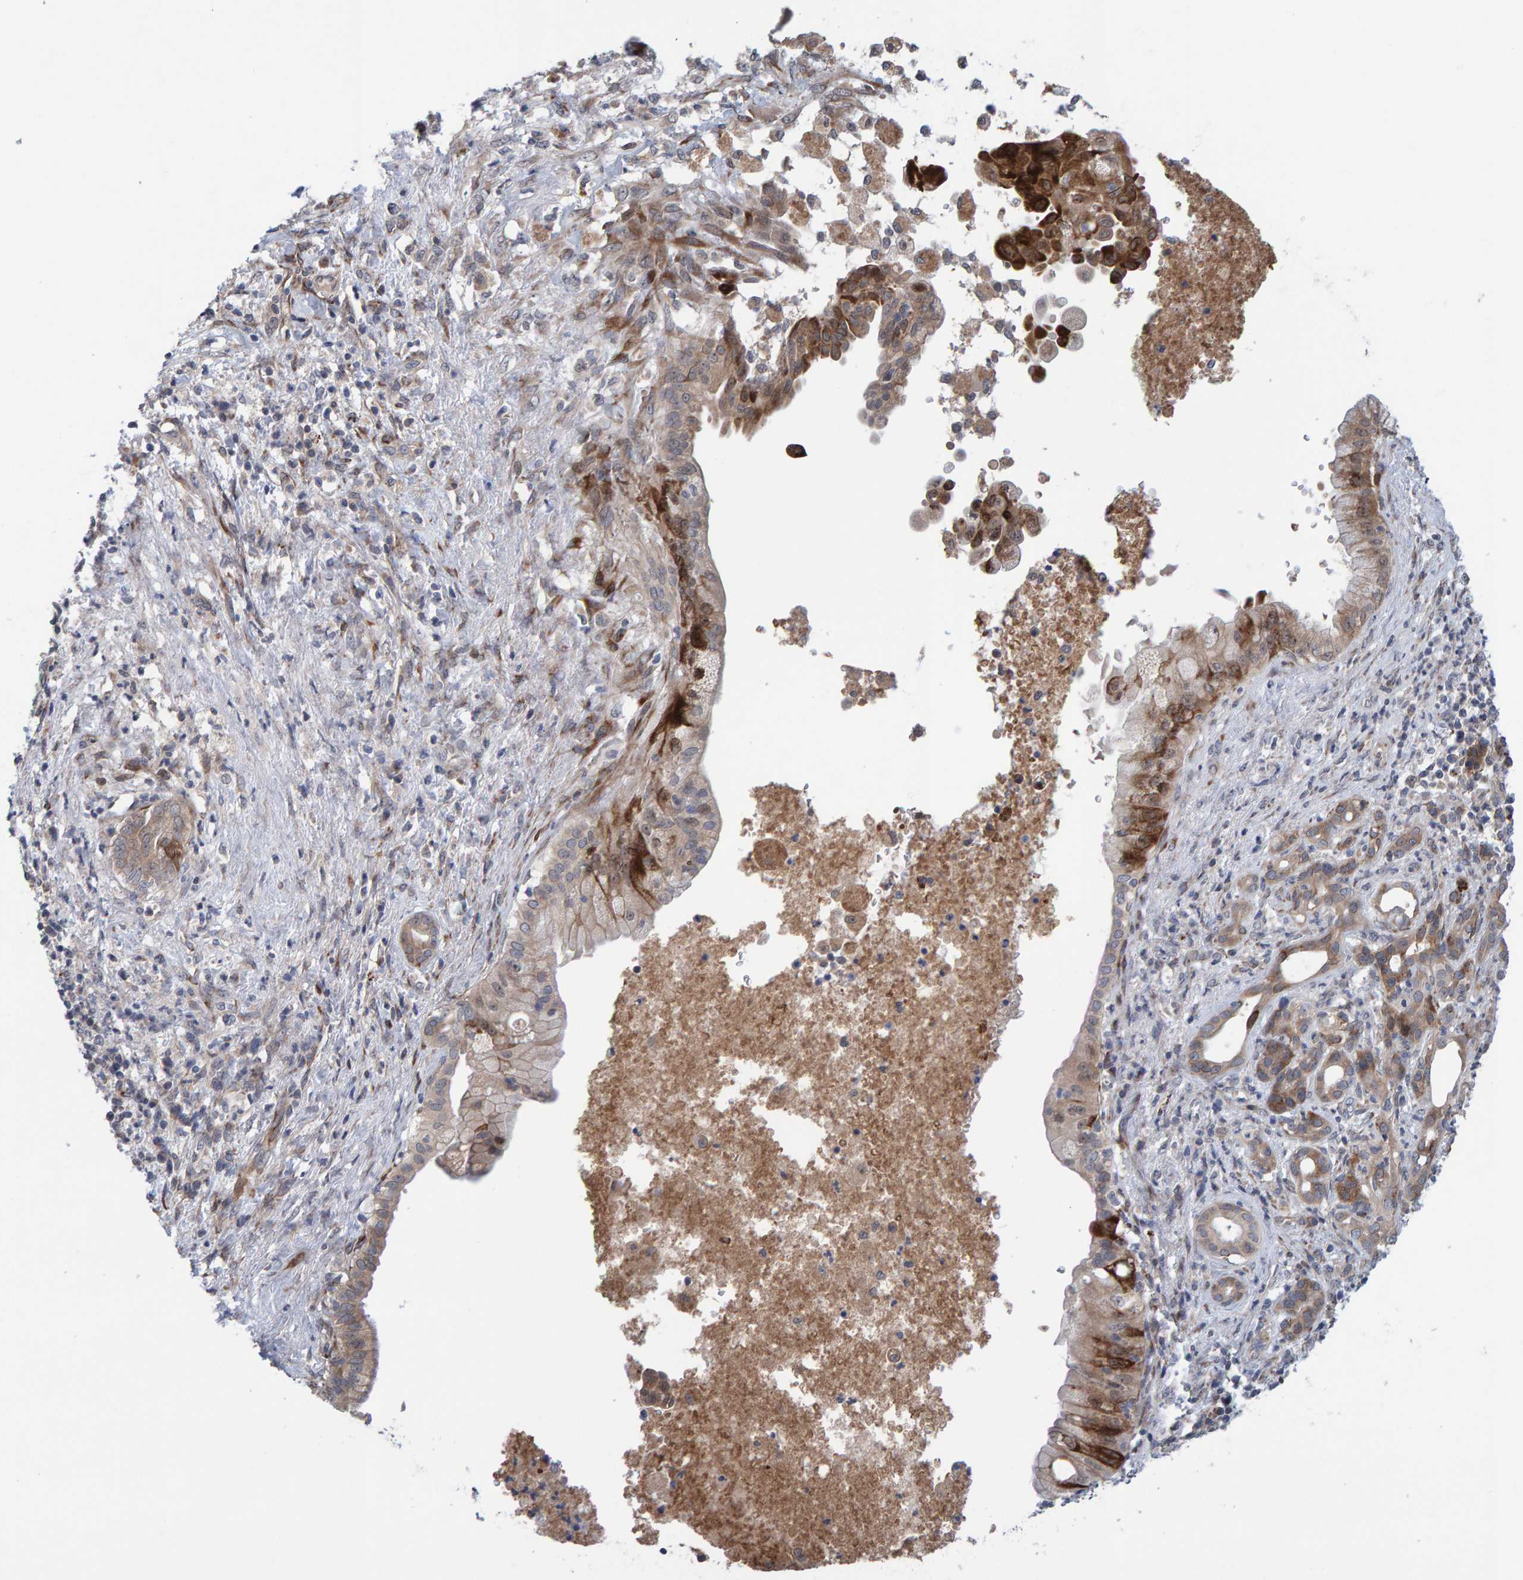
{"staining": {"intensity": "weak", "quantity": ">75%", "location": "cytoplasmic/membranous"}, "tissue": "pancreatic cancer", "cell_type": "Tumor cells", "image_type": "cancer", "snomed": [{"axis": "morphology", "description": "Adenocarcinoma, NOS"}, {"axis": "topography", "description": "Pancreas"}], "caption": "About >75% of tumor cells in pancreatic cancer show weak cytoplasmic/membranous protein expression as visualized by brown immunohistochemical staining.", "gene": "MFSD6L", "patient": {"sex": "female", "age": 78}}